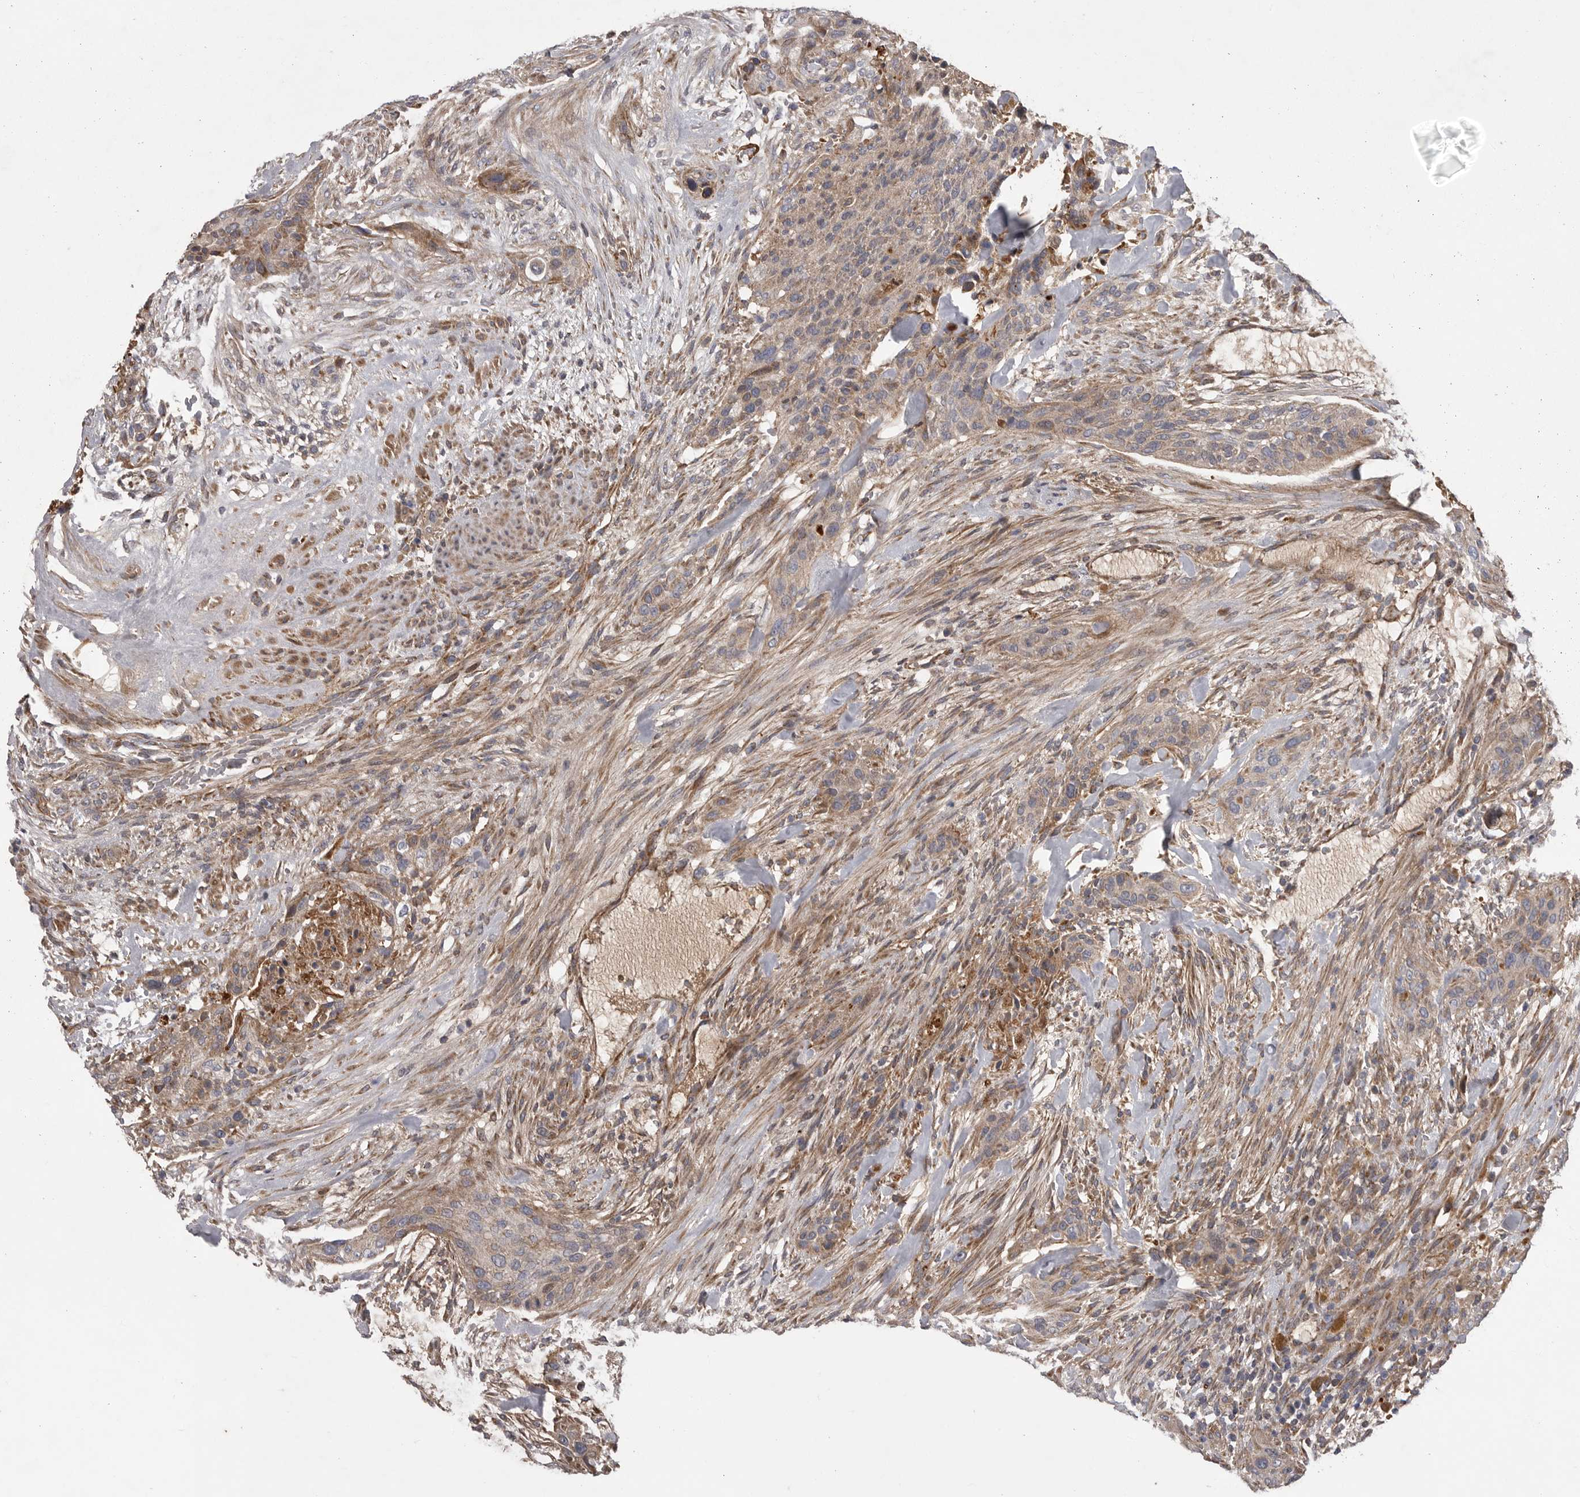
{"staining": {"intensity": "weak", "quantity": "25%-75%", "location": "cytoplasmic/membranous"}, "tissue": "urothelial cancer", "cell_type": "Tumor cells", "image_type": "cancer", "snomed": [{"axis": "morphology", "description": "Urothelial carcinoma, High grade"}, {"axis": "topography", "description": "Urinary bladder"}], "caption": "A photomicrograph showing weak cytoplasmic/membranous staining in approximately 25%-75% of tumor cells in urothelial carcinoma (high-grade), as visualized by brown immunohistochemical staining.", "gene": "CRP", "patient": {"sex": "male", "age": 35}}